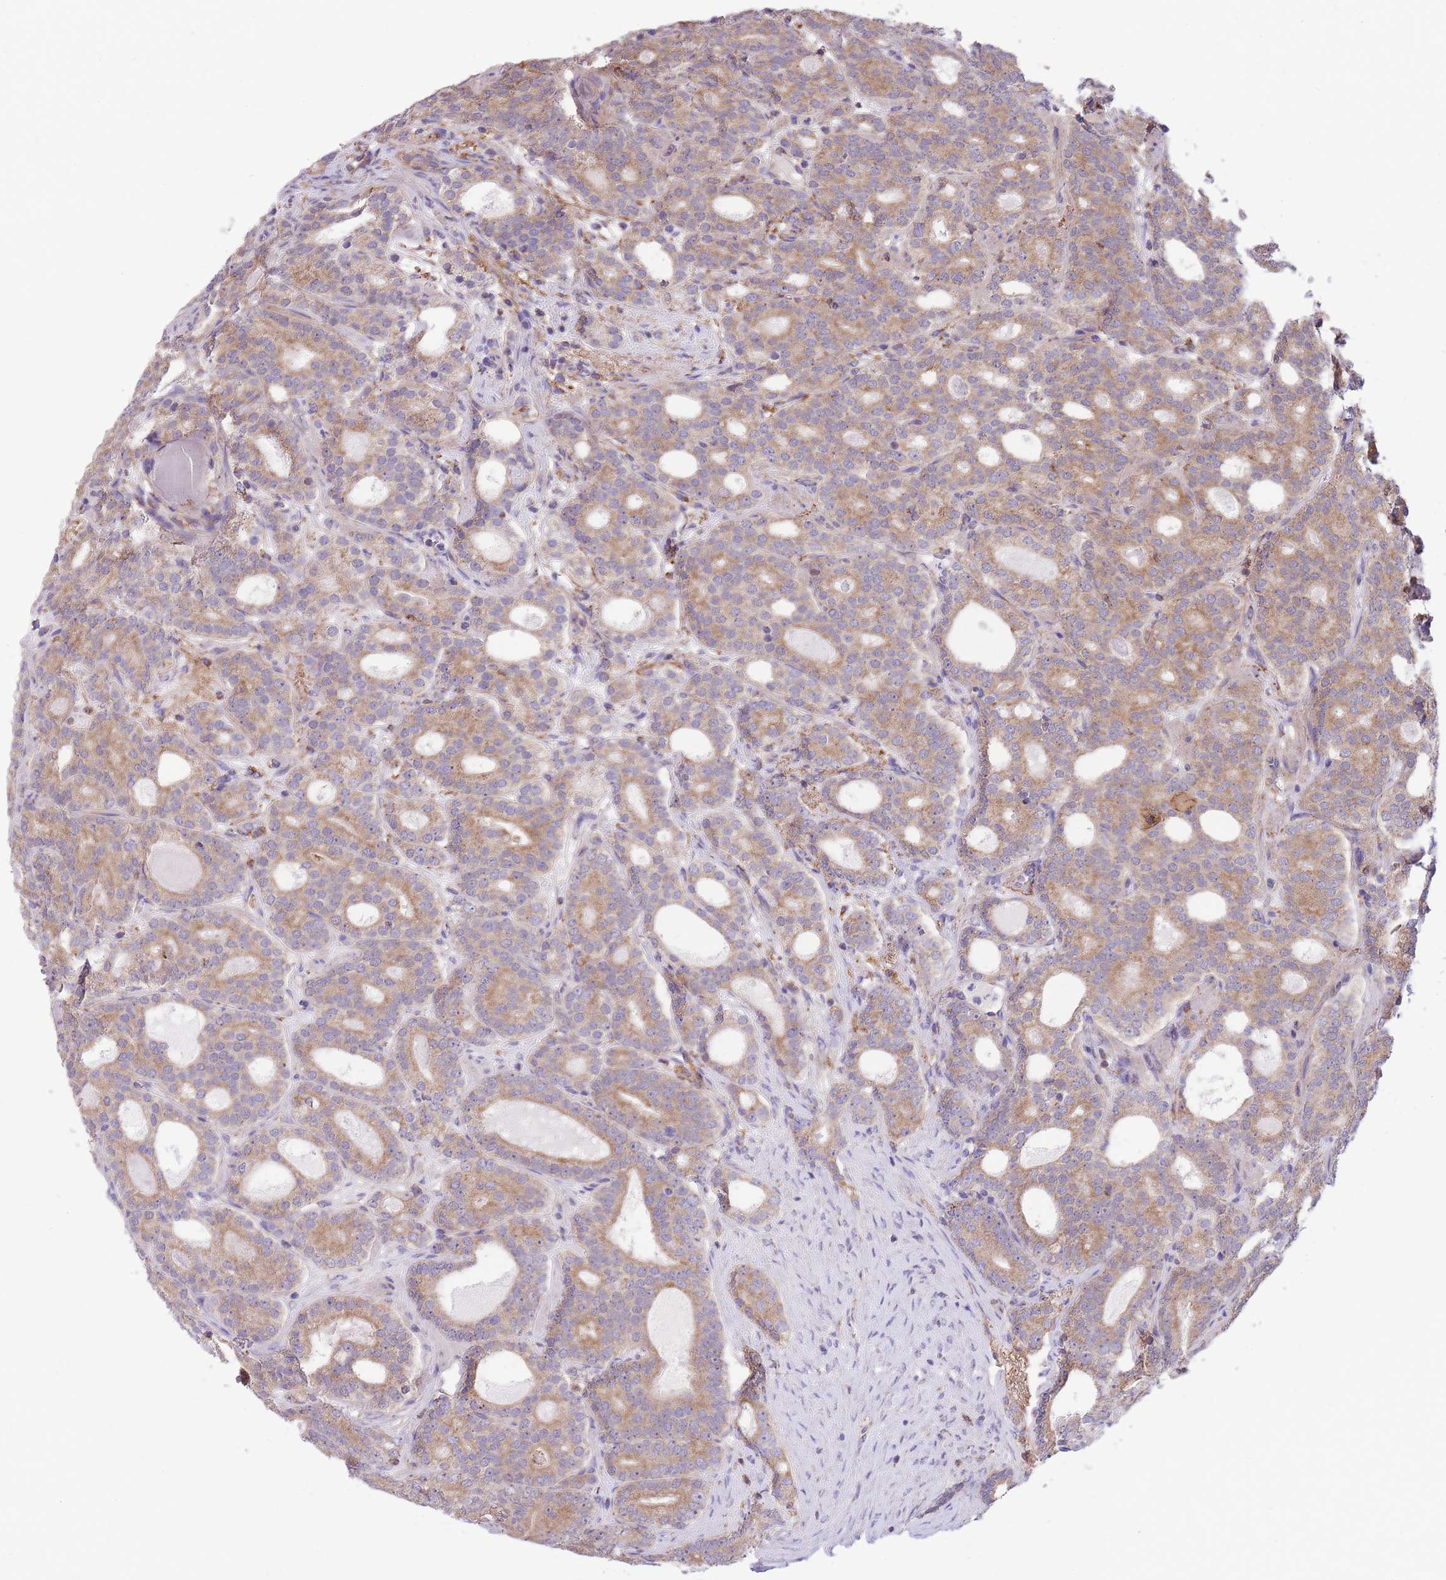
{"staining": {"intensity": "moderate", "quantity": ">75%", "location": "cytoplasmic/membranous"}, "tissue": "prostate cancer", "cell_type": "Tumor cells", "image_type": "cancer", "snomed": [{"axis": "morphology", "description": "Adenocarcinoma, High grade"}, {"axis": "topography", "description": "Prostate"}], "caption": "Protein staining of prostate cancer (adenocarcinoma (high-grade)) tissue exhibits moderate cytoplasmic/membranous positivity in approximately >75% of tumor cells.", "gene": "ST3GAL3", "patient": {"sex": "male", "age": 64}}